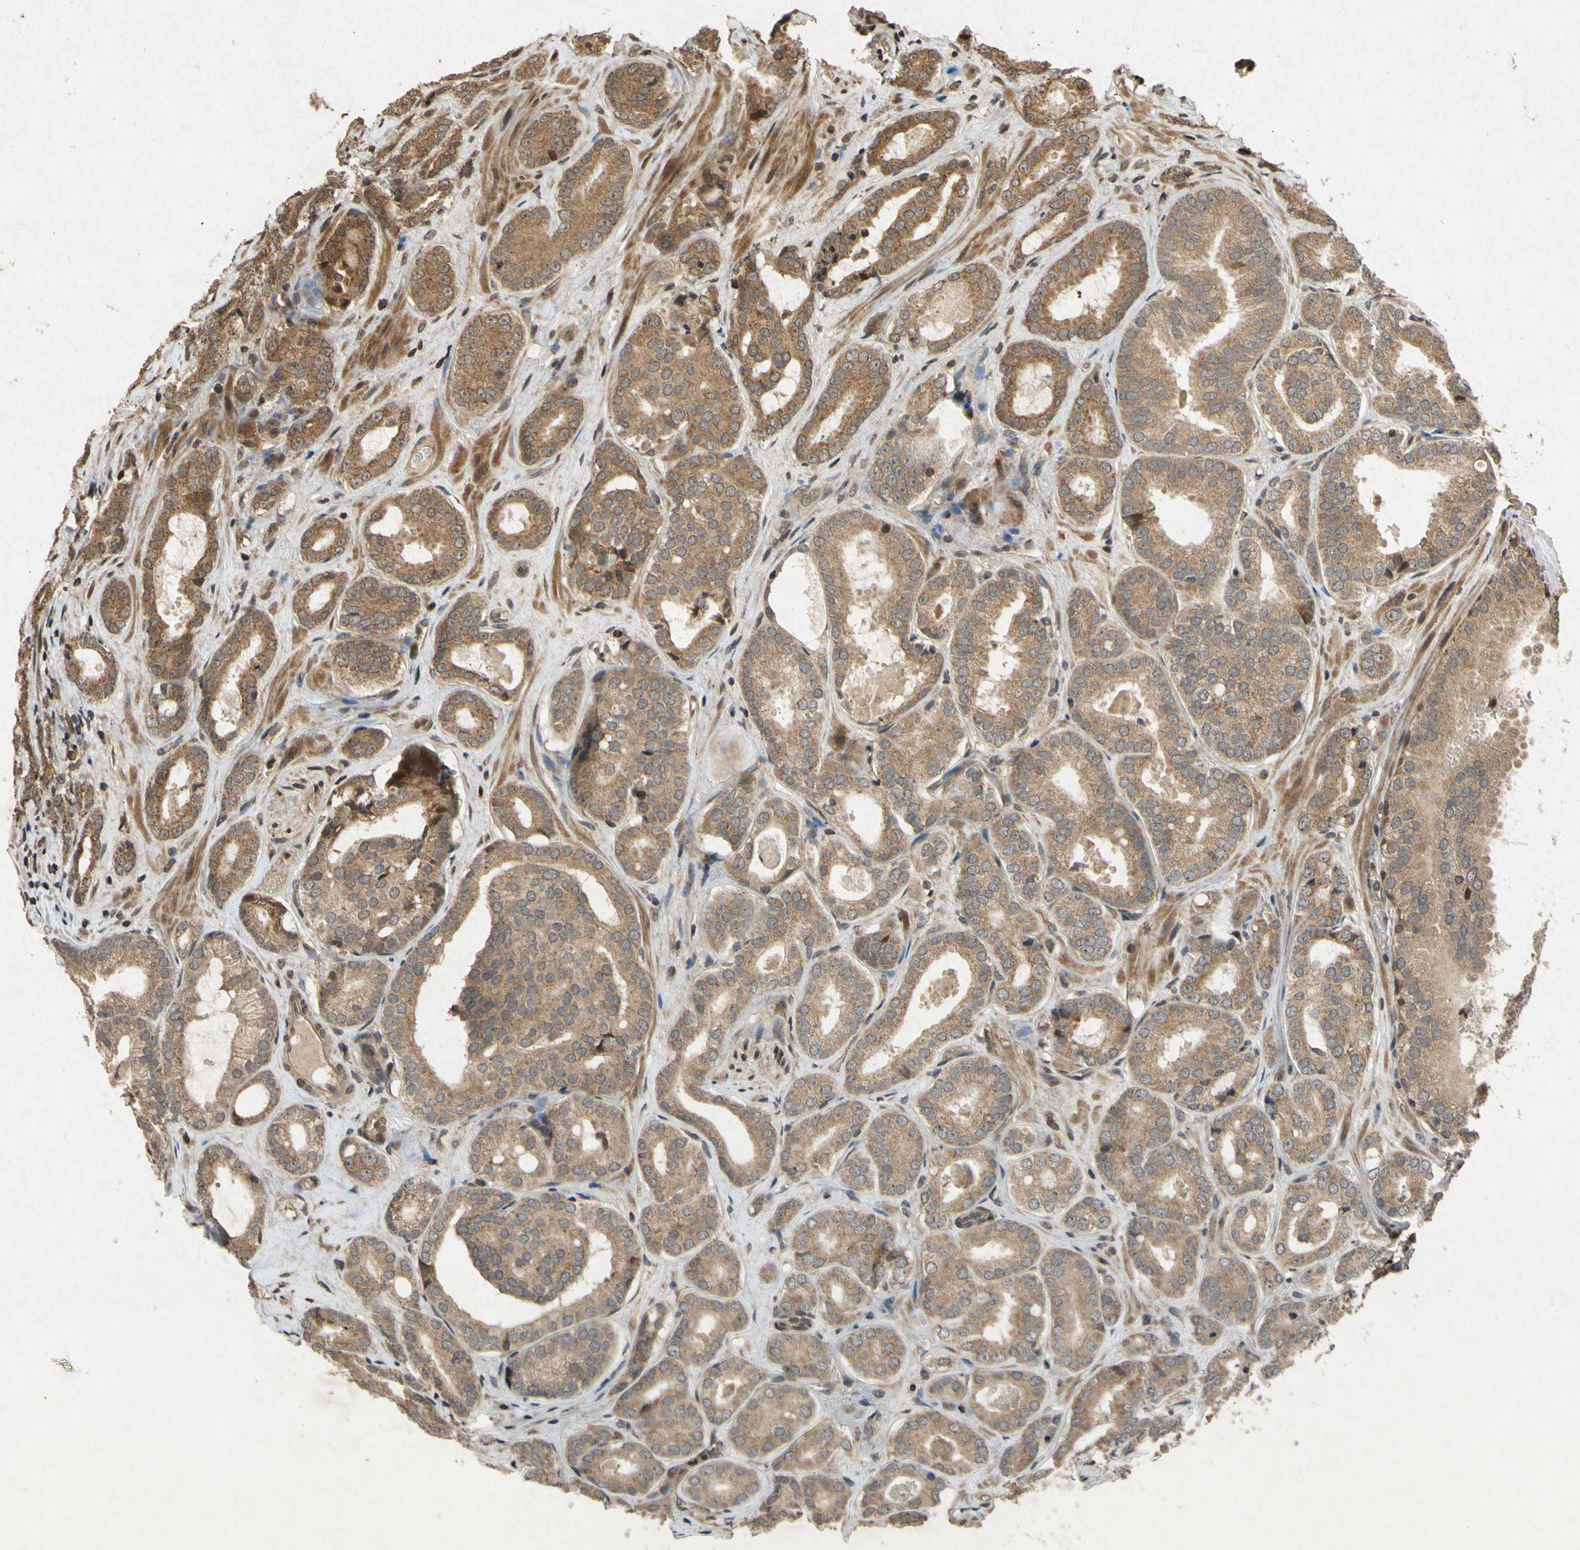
{"staining": {"intensity": "moderate", "quantity": ">75%", "location": "cytoplasmic/membranous"}, "tissue": "prostate cancer", "cell_type": "Tumor cells", "image_type": "cancer", "snomed": [{"axis": "morphology", "description": "Adenocarcinoma, High grade"}, {"axis": "topography", "description": "Prostate"}], "caption": "A medium amount of moderate cytoplasmic/membranous expression is identified in approximately >75% of tumor cells in adenocarcinoma (high-grade) (prostate) tissue. (DAB (3,3'-diaminobenzidine) = brown stain, brightfield microscopy at high magnification).", "gene": "ATP6V1H", "patient": {"sex": "male", "age": 64}}